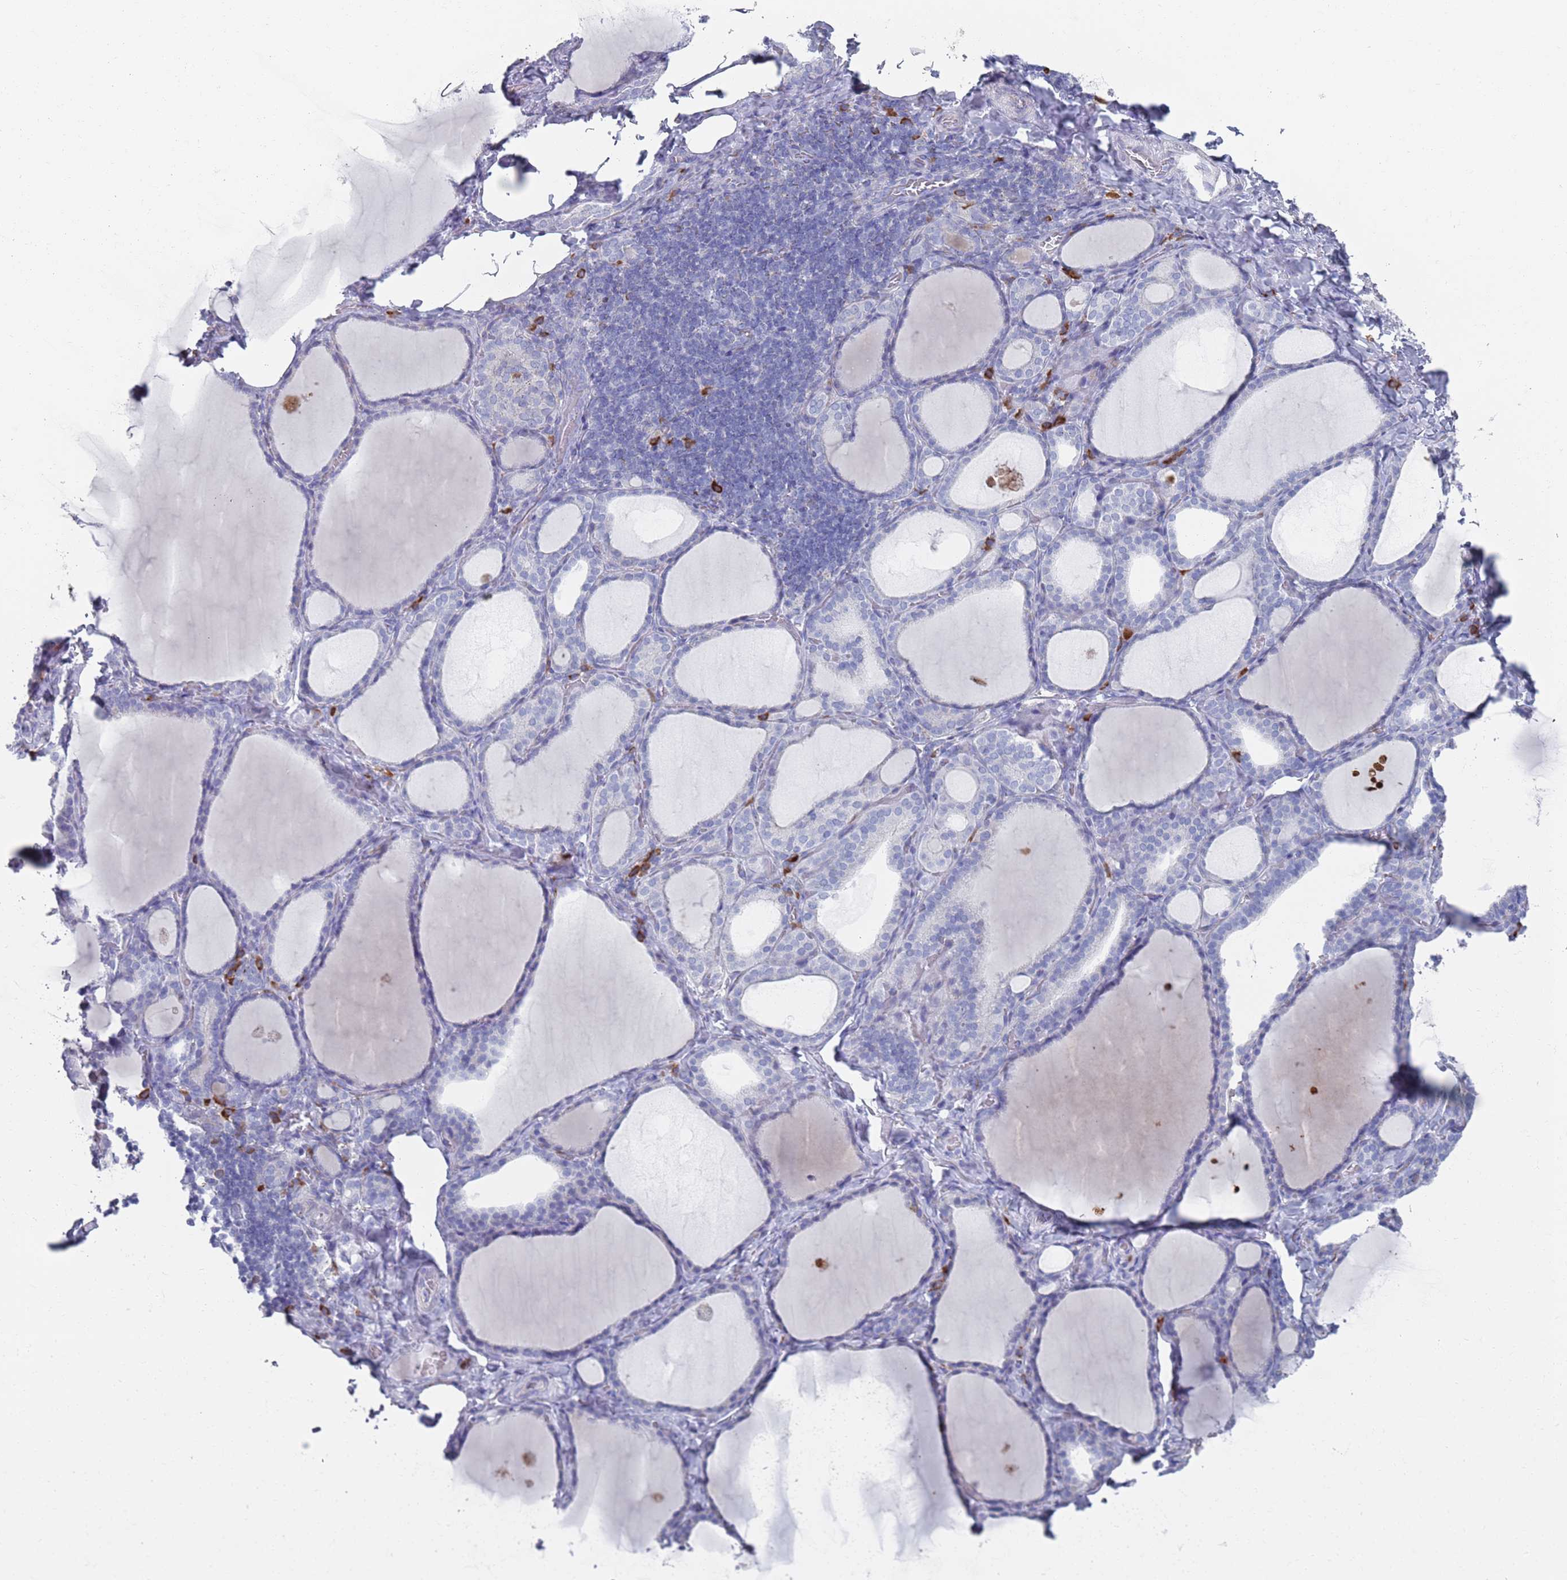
{"staining": {"intensity": "negative", "quantity": "none", "location": "none"}, "tissue": "thyroid gland", "cell_type": "Glandular cells", "image_type": "normal", "snomed": [{"axis": "morphology", "description": "Normal tissue, NOS"}, {"axis": "topography", "description": "Thyroid gland"}], "caption": "Immunohistochemistry image of normal thyroid gland stained for a protein (brown), which displays no positivity in glandular cells.", "gene": "MAT1A", "patient": {"sex": "female", "age": 39}}